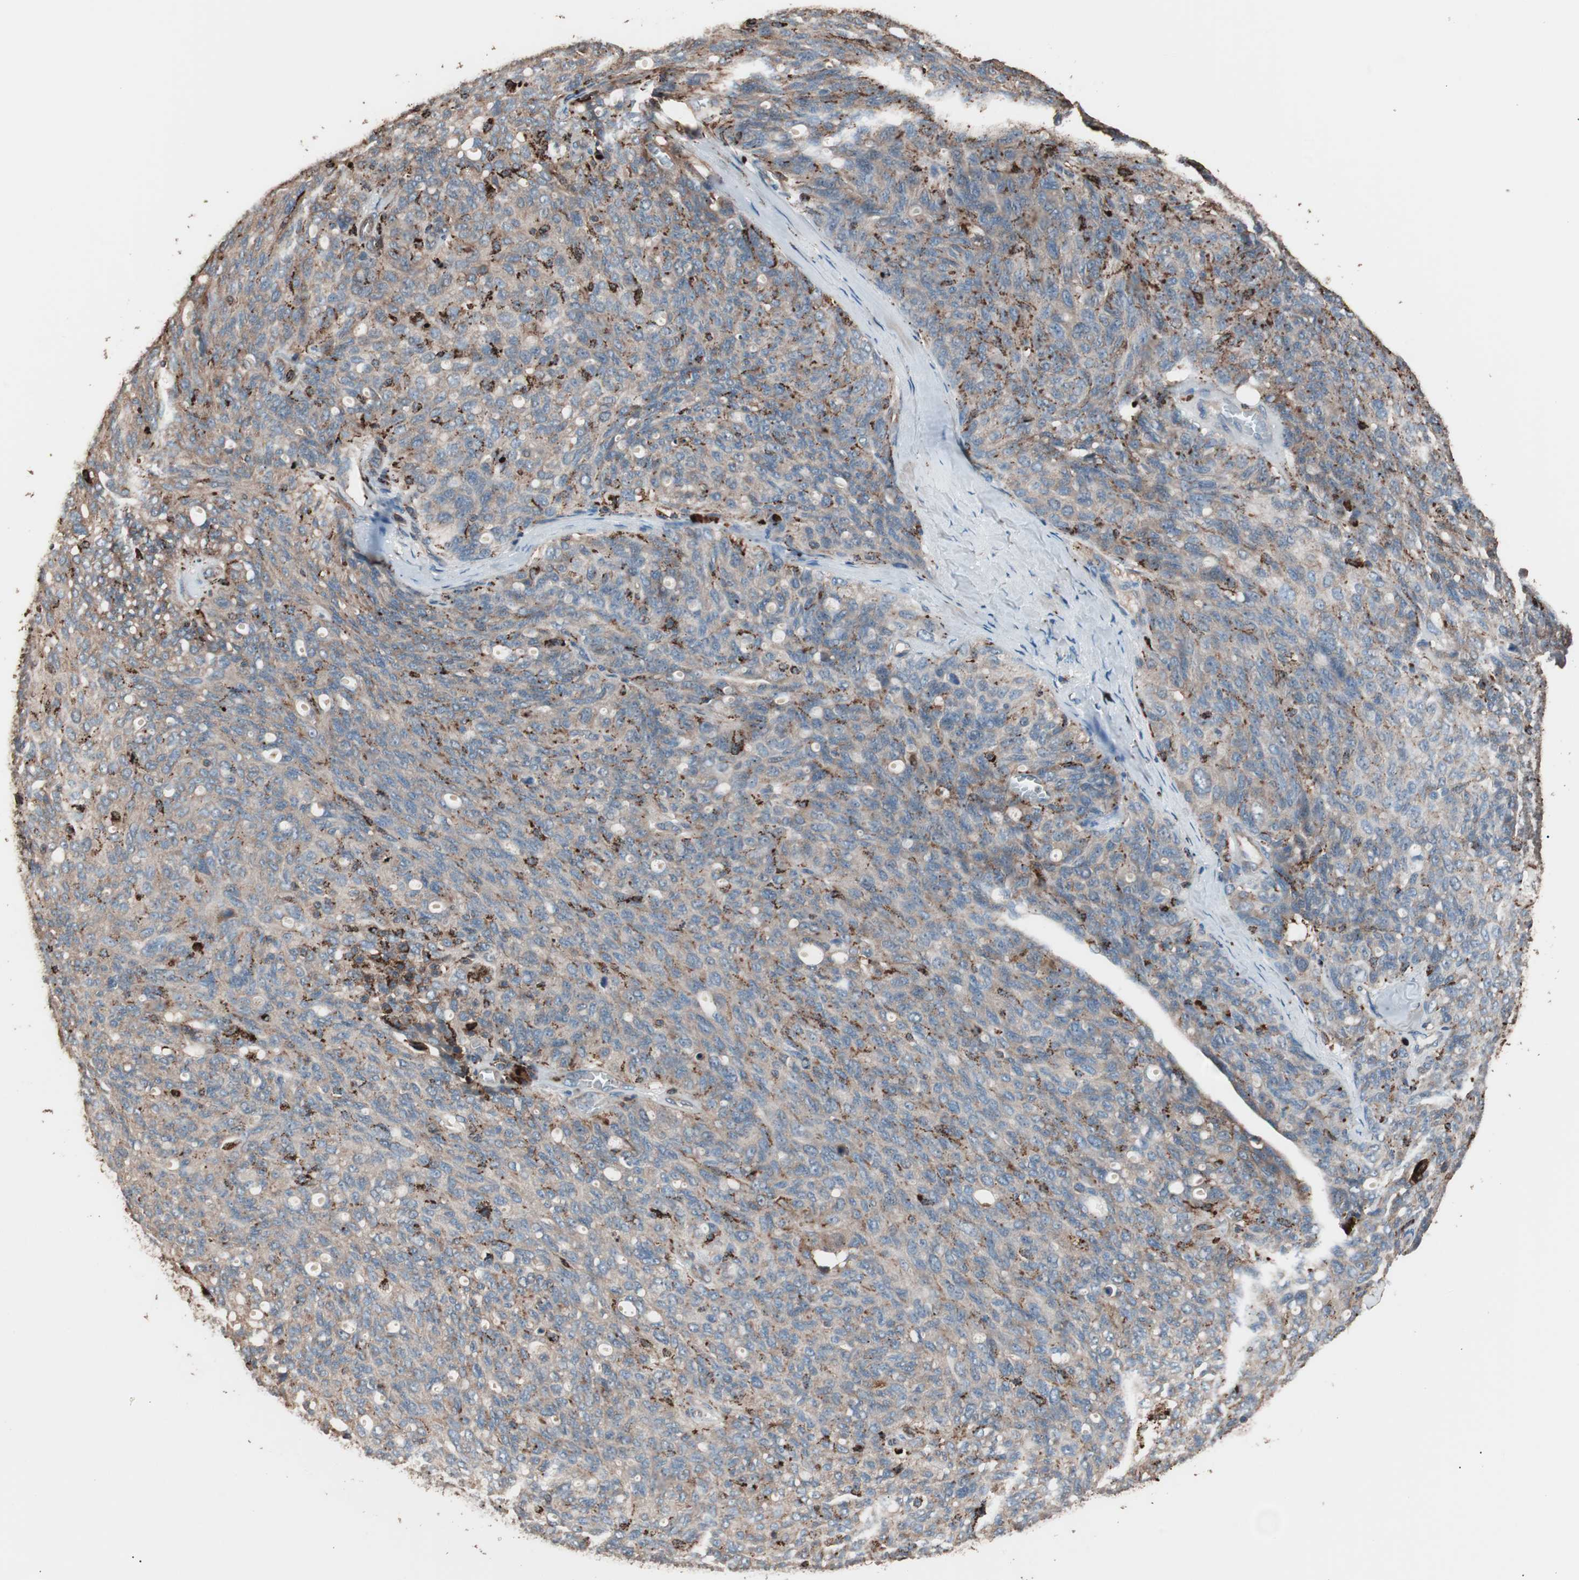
{"staining": {"intensity": "weak", "quantity": "25%-75%", "location": "cytoplasmic/membranous"}, "tissue": "ovarian cancer", "cell_type": "Tumor cells", "image_type": "cancer", "snomed": [{"axis": "morphology", "description": "Carcinoma, endometroid"}, {"axis": "topography", "description": "Ovary"}], "caption": "Protein staining of ovarian endometroid carcinoma tissue shows weak cytoplasmic/membranous positivity in about 25%-75% of tumor cells. The protein of interest is shown in brown color, while the nuclei are stained blue.", "gene": "CCT3", "patient": {"sex": "female", "age": 60}}